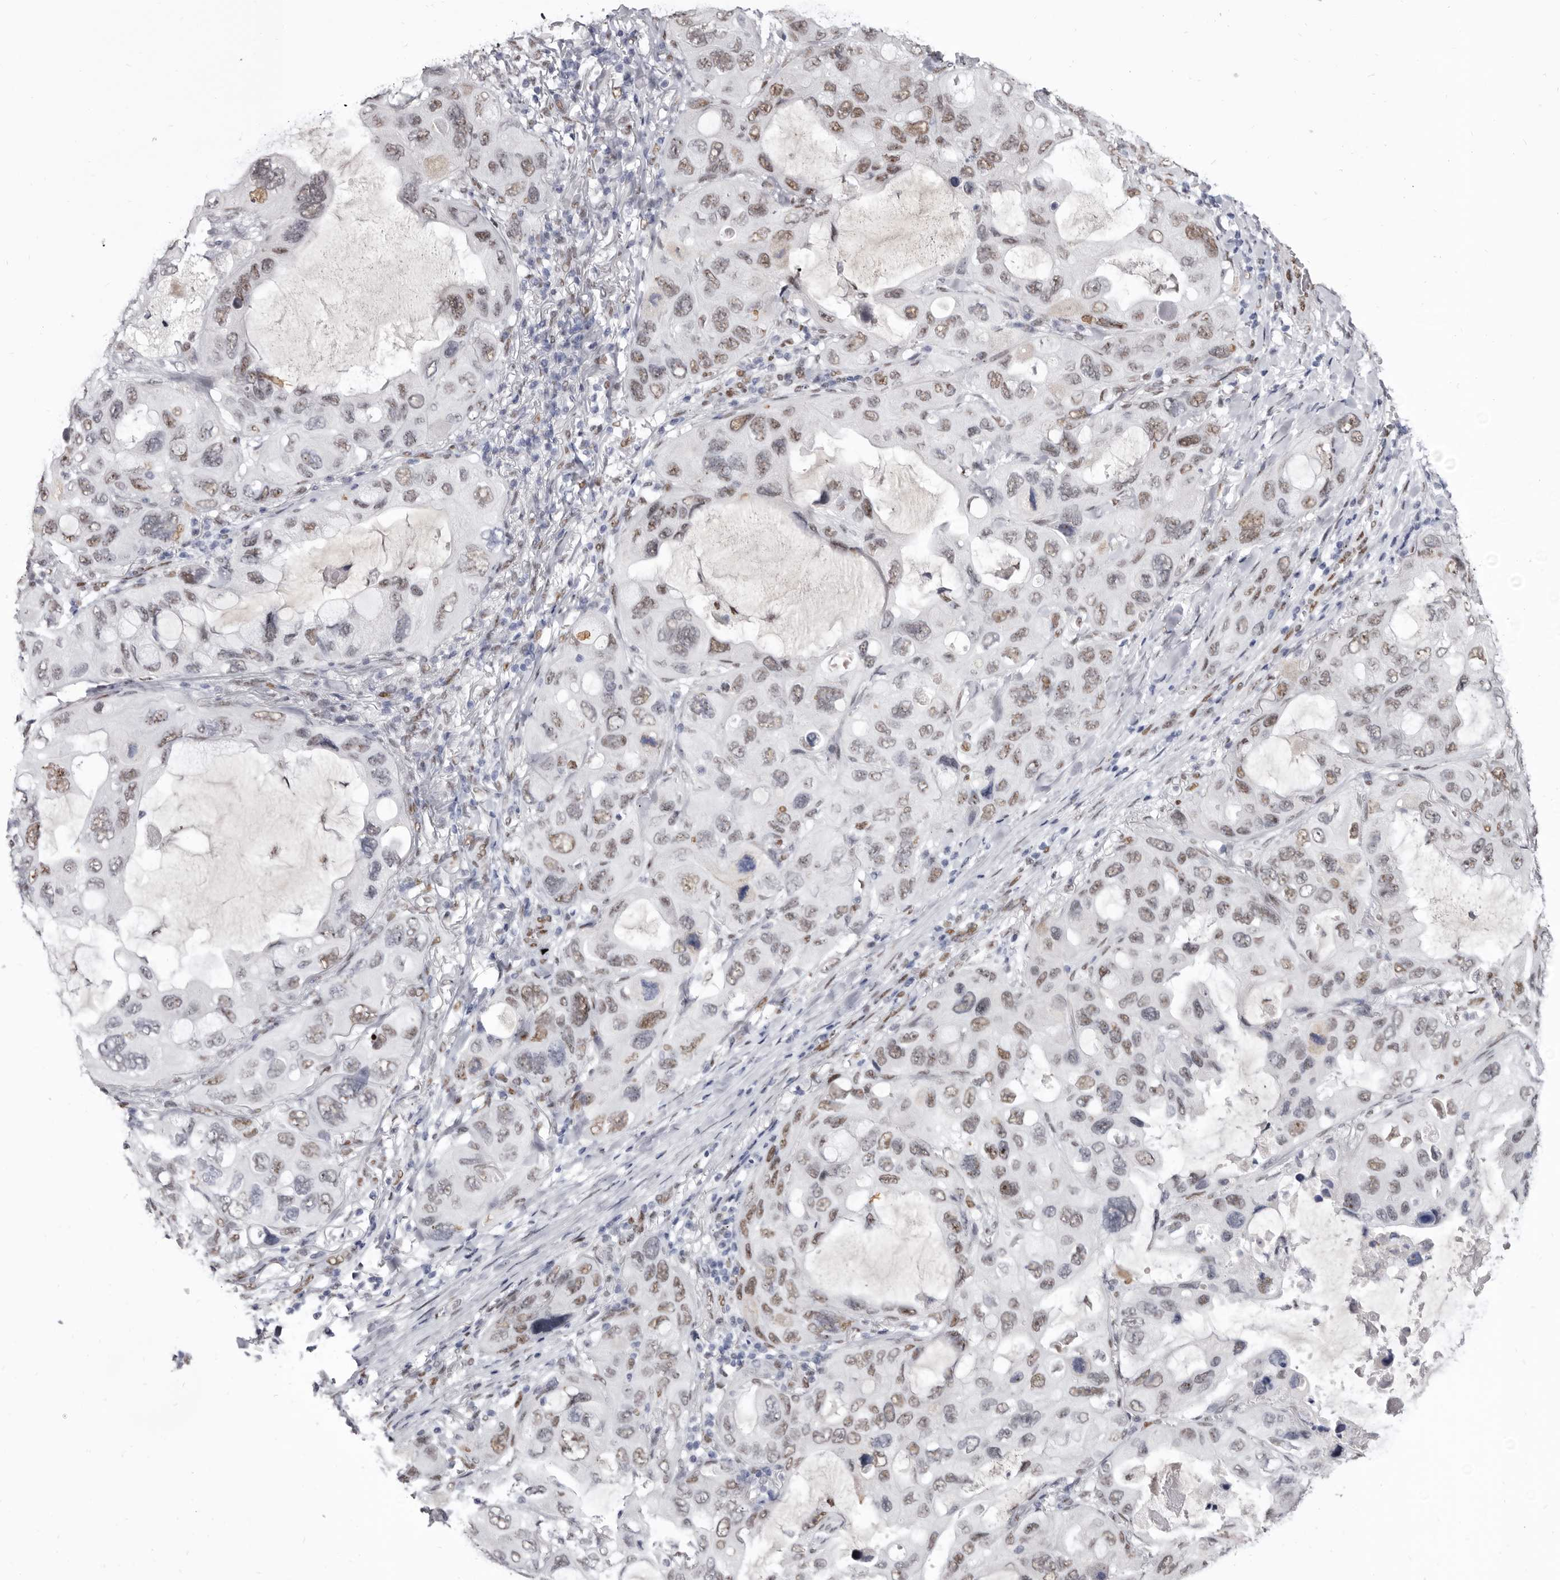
{"staining": {"intensity": "weak", "quantity": "25%-75%", "location": "nuclear"}, "tissue": "lung cancer", "cell_type": "Tumor cells", "image_type": "cancer", "snomed": [{"axis": "morphology", "description": "Squamous cell carcinoma, NOS"}, {"axis": "topography", "description": "Lung"}], "caption": "Immunohistochemical staining of lung squamous cell carcinoma shows low levels of weak nuclear protein positivity in about 25%-75% of tumor cells.", "gene": "ZNF326", "patient": {"sex": "female", "age": 73}}